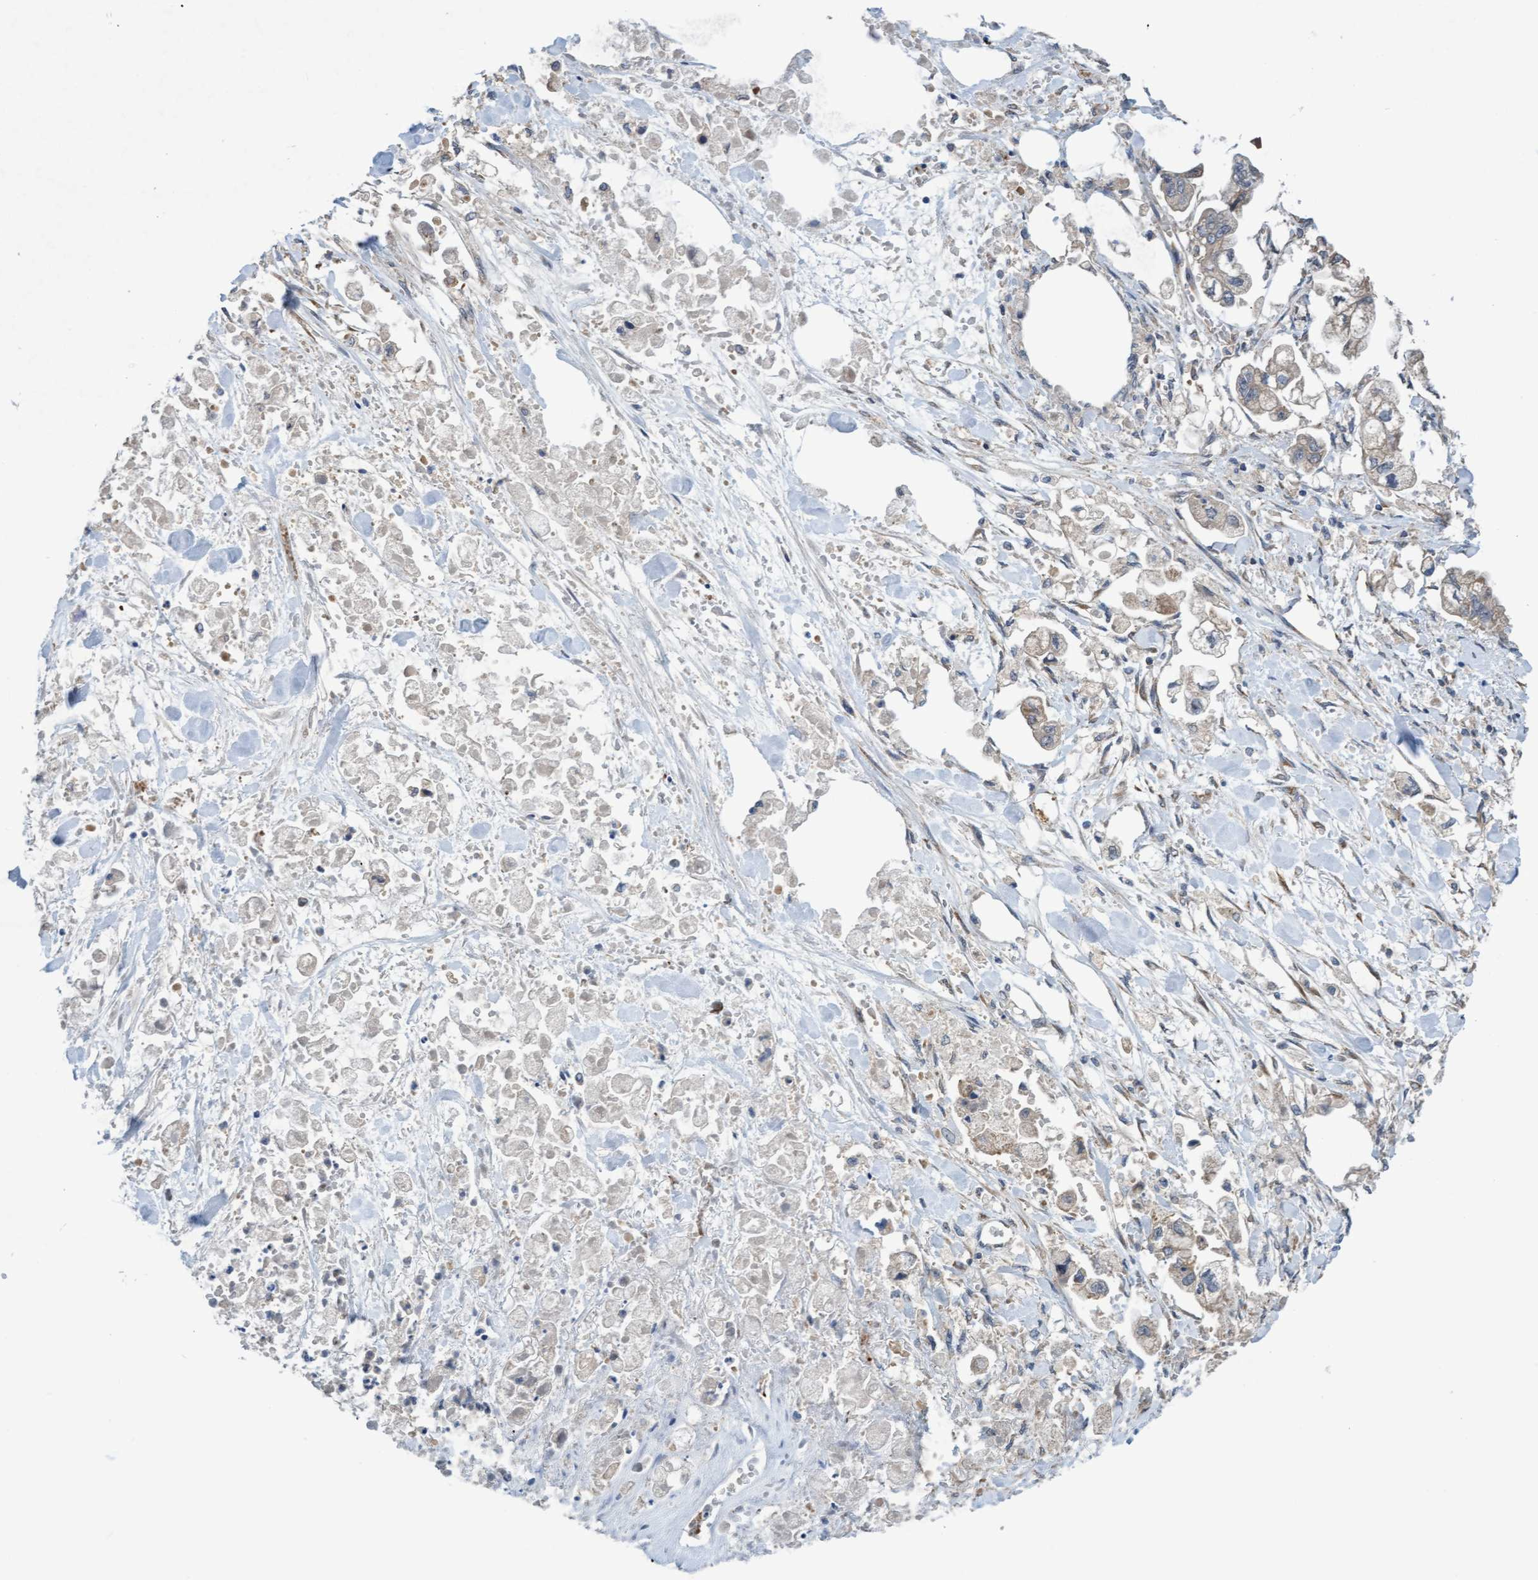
{"staining": {"intensity": "weak", "quantity": "25%-75%", "location": "cytoplasmic/membranous"}, "tissue": "stomach cancer", "cell_type": "Tumor cells", "image_type": "cancer", "snomed": [{"axis": "morphology", "description": "Normal tissue, NOS"}, {"axis": "morphology", "description": "Adenocarcinoma, NOS"}, {"axis": "topography", "description": "Stomach"}], "caption": "A low amount of weak cytoplasmic/membranous staining is appreciated in approximately 25%-75% of tumor cells in stomach cancer (adenocarcinoma) tissue.", "gene": "ZNF566", "patient": {"sex": "male", "age": 62}}